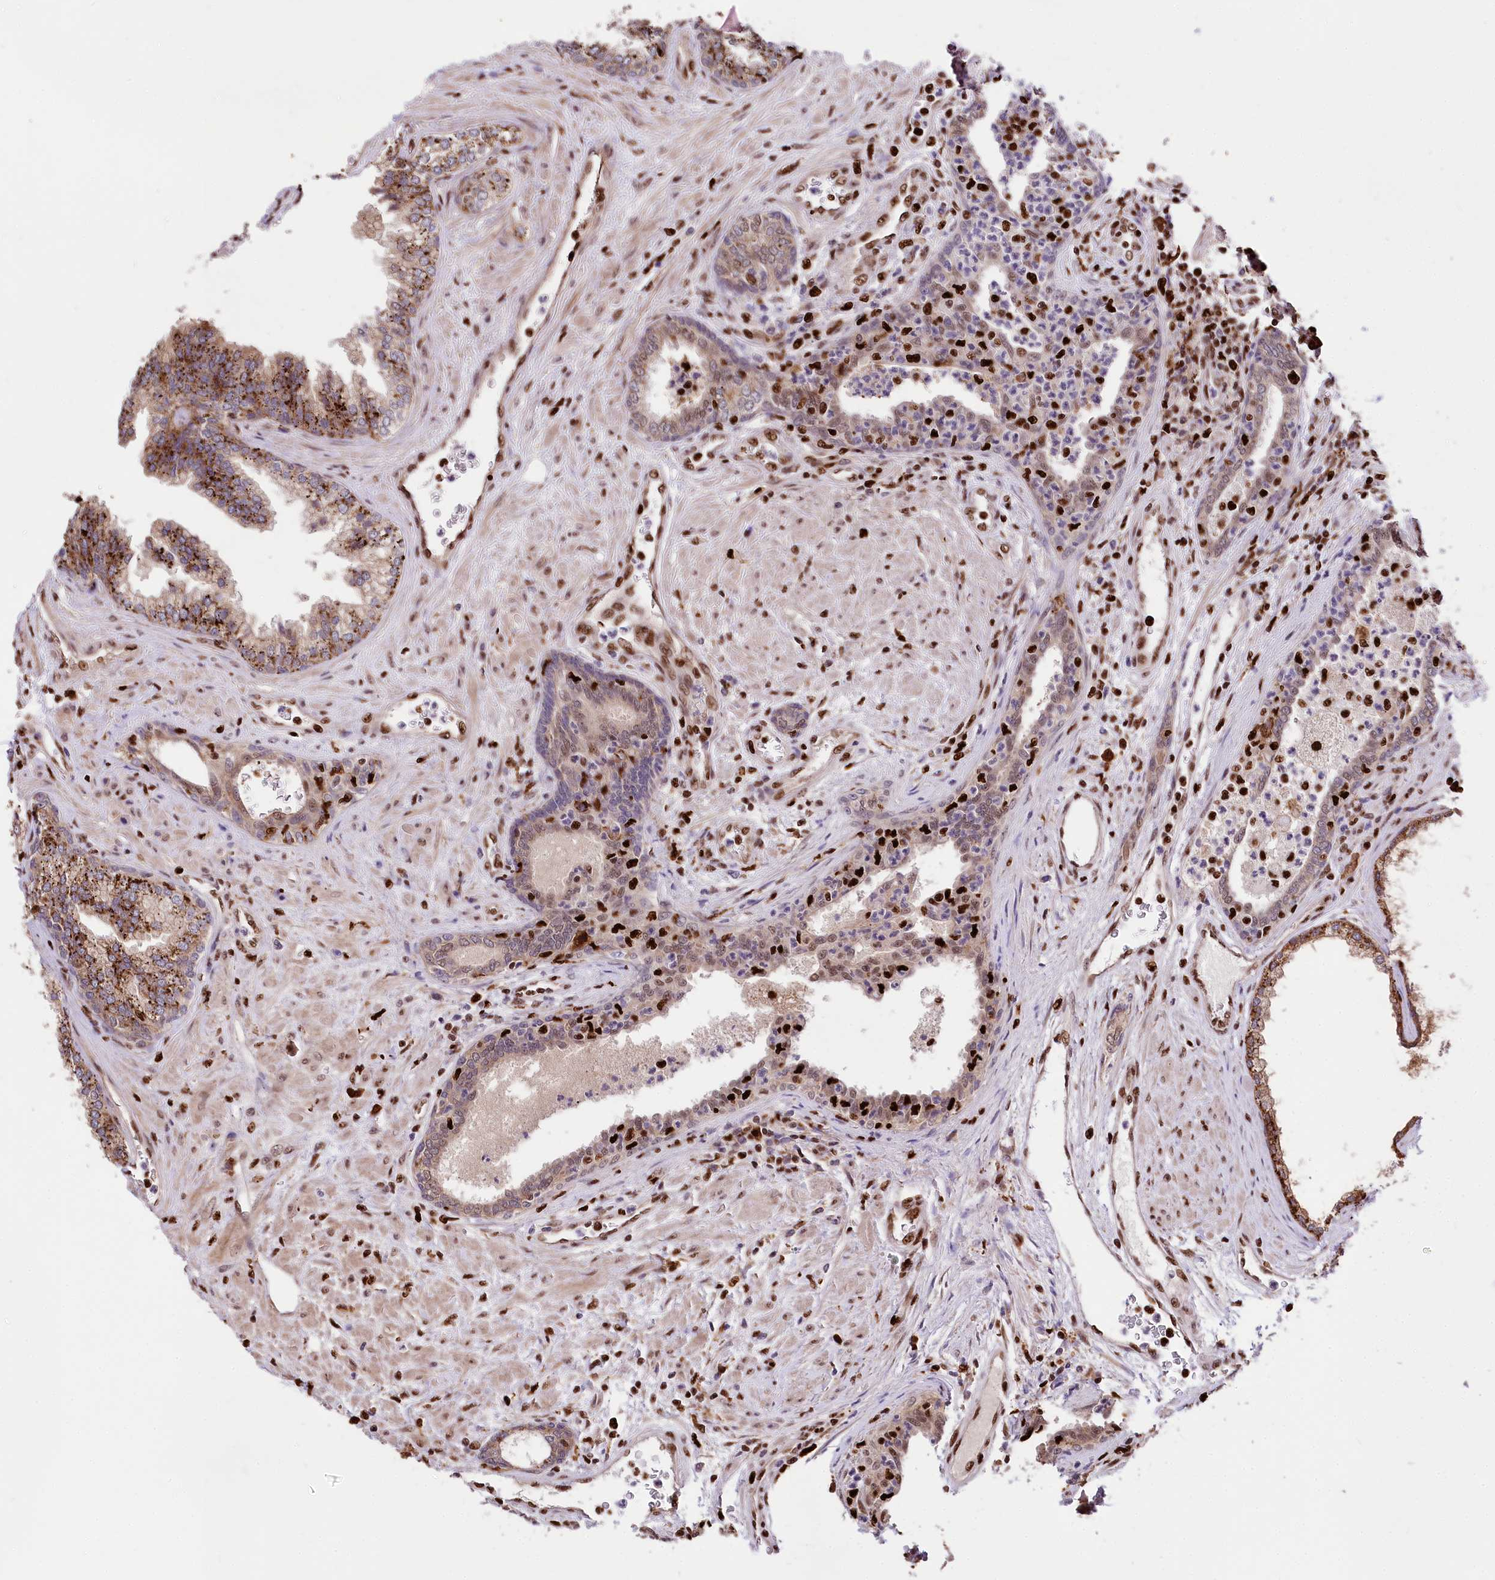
{"staining": {"intensity": "moderate", "quantity": "25%-75%", "location": "cytoplasmic/membranous,nuclear"}, "tissue": "prostate", "cell_type": "Glandular cells", "image_type": "normal", "snomed": [{"axis": "morphology", "description": "Normal tissue, NOS"}, {"axis": "topography", "description": "Prostate"}], "caption": "Glandular cells exhibit moderate cytoplasmic/membranous,nuclear expression in approximately 25%-75% of cells in benign prostate.", "gene": "FIGN", "patient": {"sex": "male", "age": 76}}